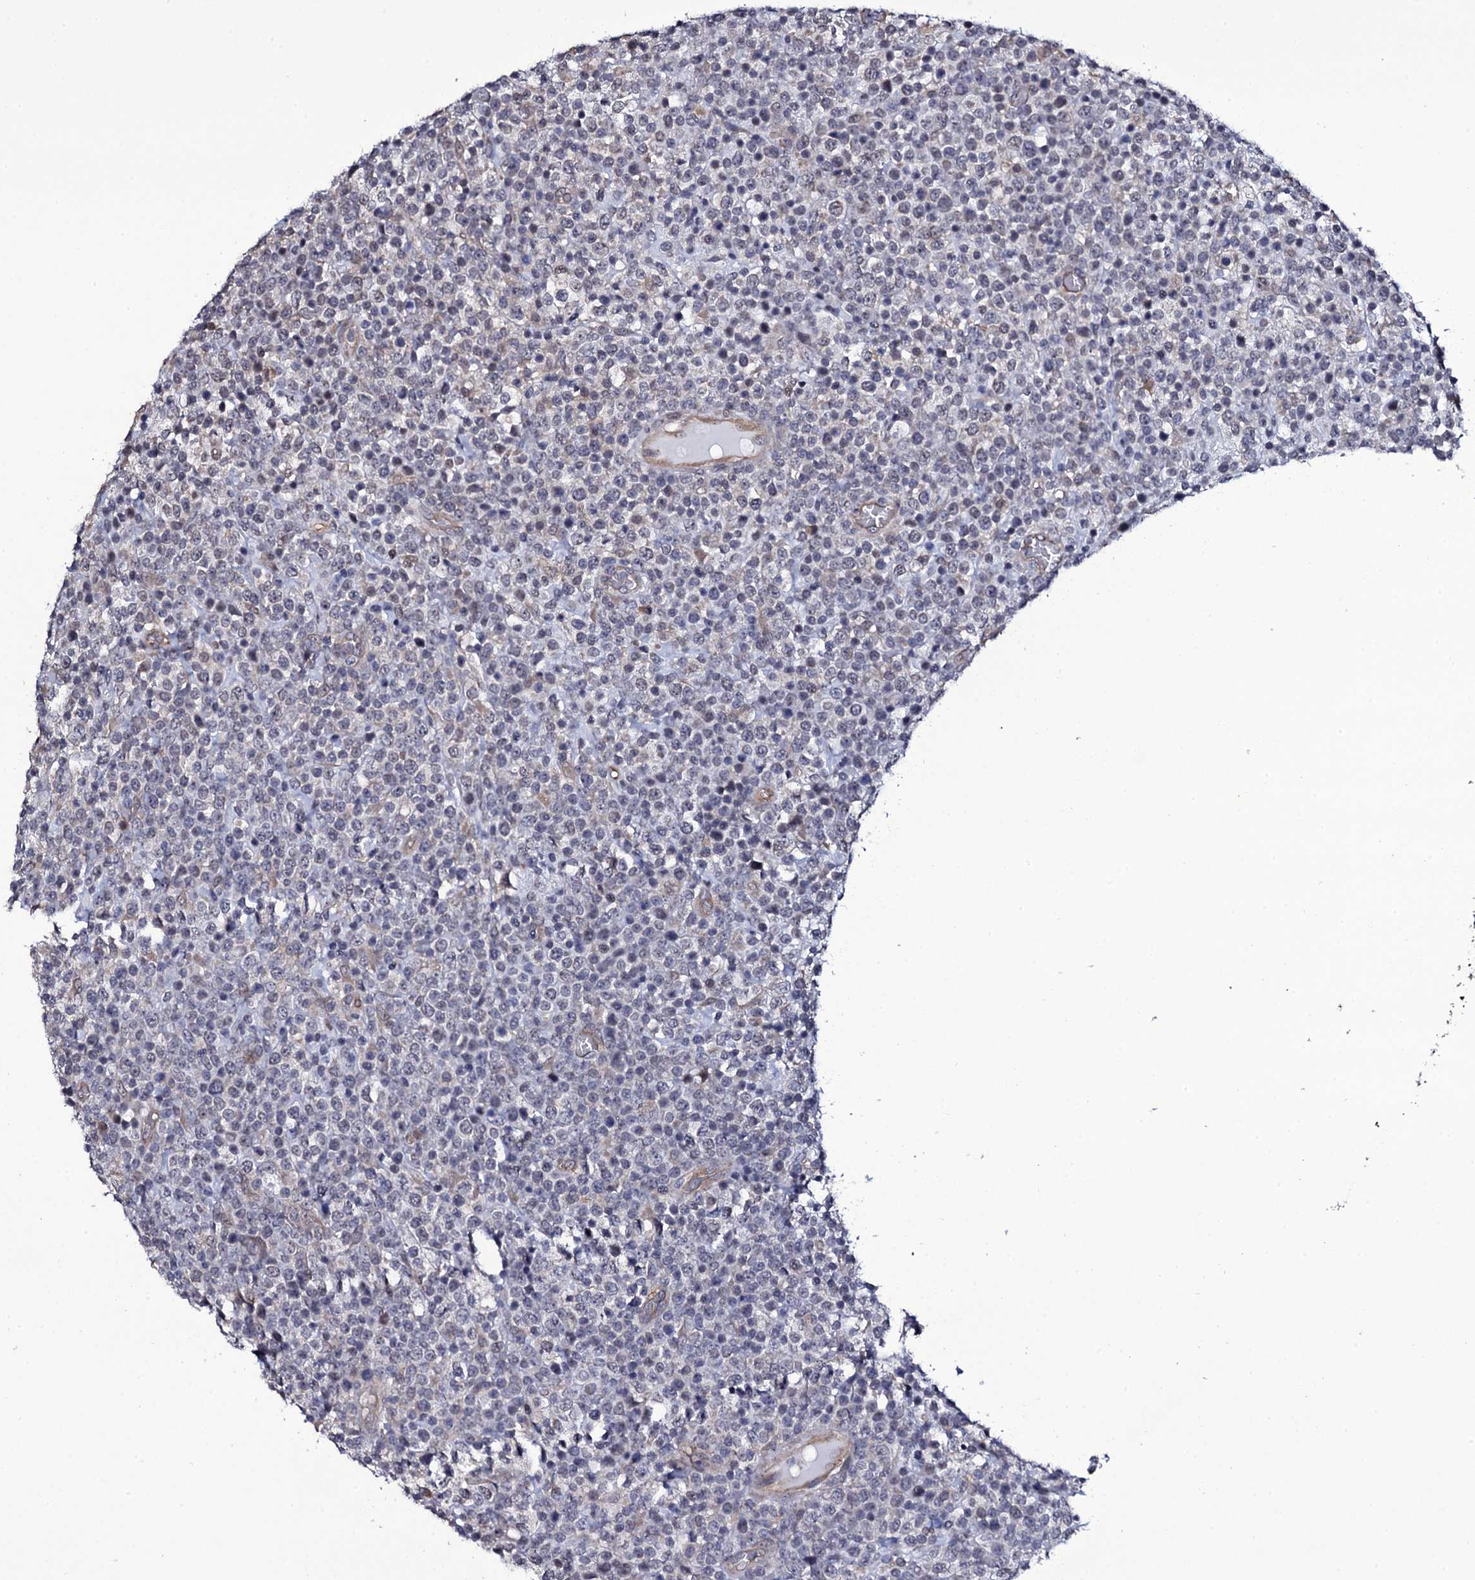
{"staining": {"intensity": "negative", "quantity": "none", "location": "none"}, "tissue": "lymphoma", "cell_type": "Tumor cells", "image_type": "cancer", "snomed": [{"axis": "morphology", "description": "Malignant lymphoma, non-Hodgkin's type, High grade"}, {"axis": "topography", "description": "Colon"}], "caption": "Tumor cells show no significant protein expression in lymphoma. Nuclei are stained in blue.", "gene": "GAREM1", "patient": {"sex": "female", "age": 53}}